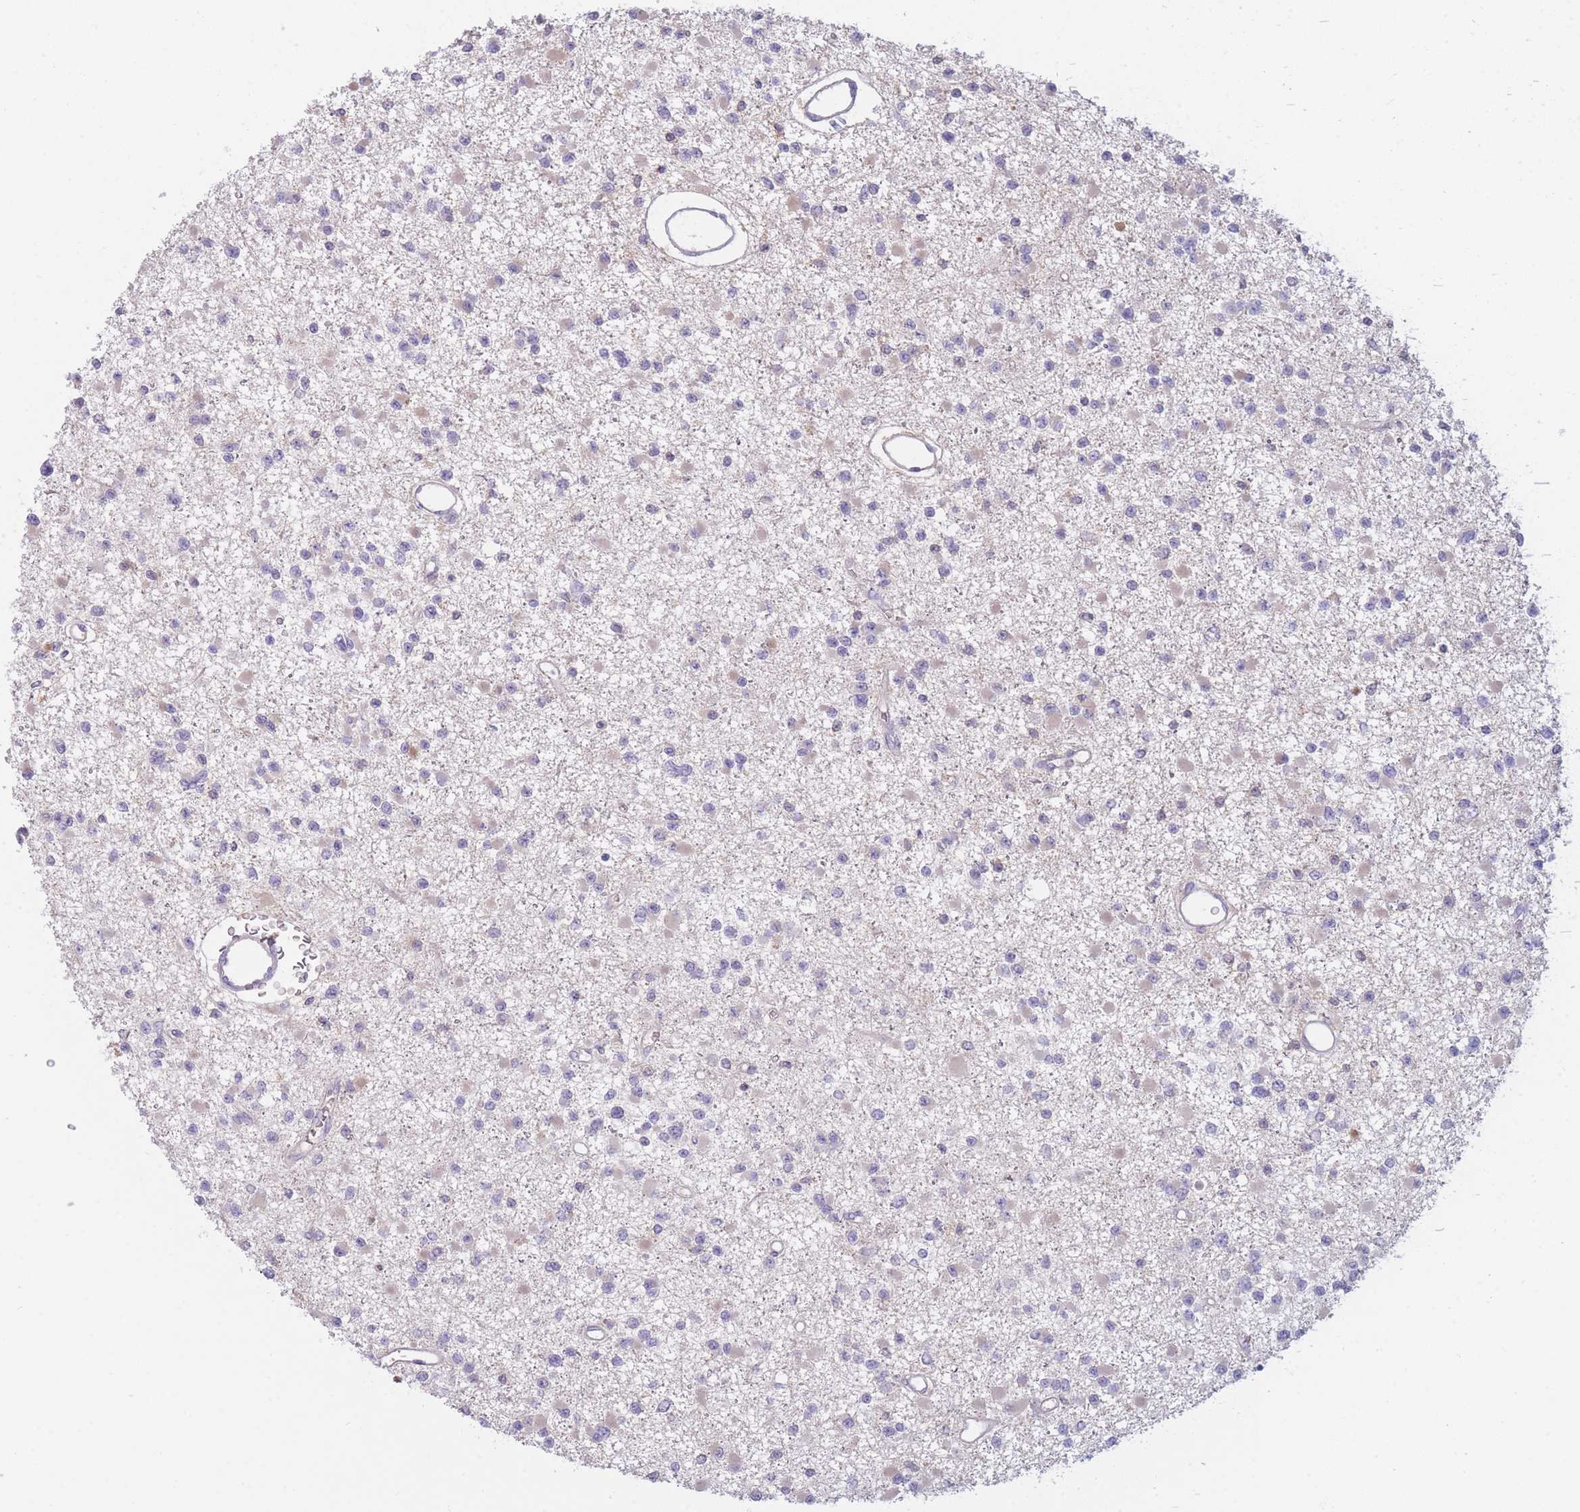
{"staining": {"intensity": "negative", "quantity": "none", "location": "none"}, "tissue": "glioma", "cell_type": "Tumor cells", "image_type": "cancer", "snomed": [{"axis": "morphology", "description": "Glioma, malignant, Low grade"}, {"axis": "topography", "description": "Brain"}], "caption": "Immunohistochemistry histopathology image of neoplastic tissue: malignant glioma (low-grade) stained with DAB demonstrates no significant protein positivity in tumor cells.", "gene": "ST3GAL4", "patient": {"sex": "female", "age": 22}}